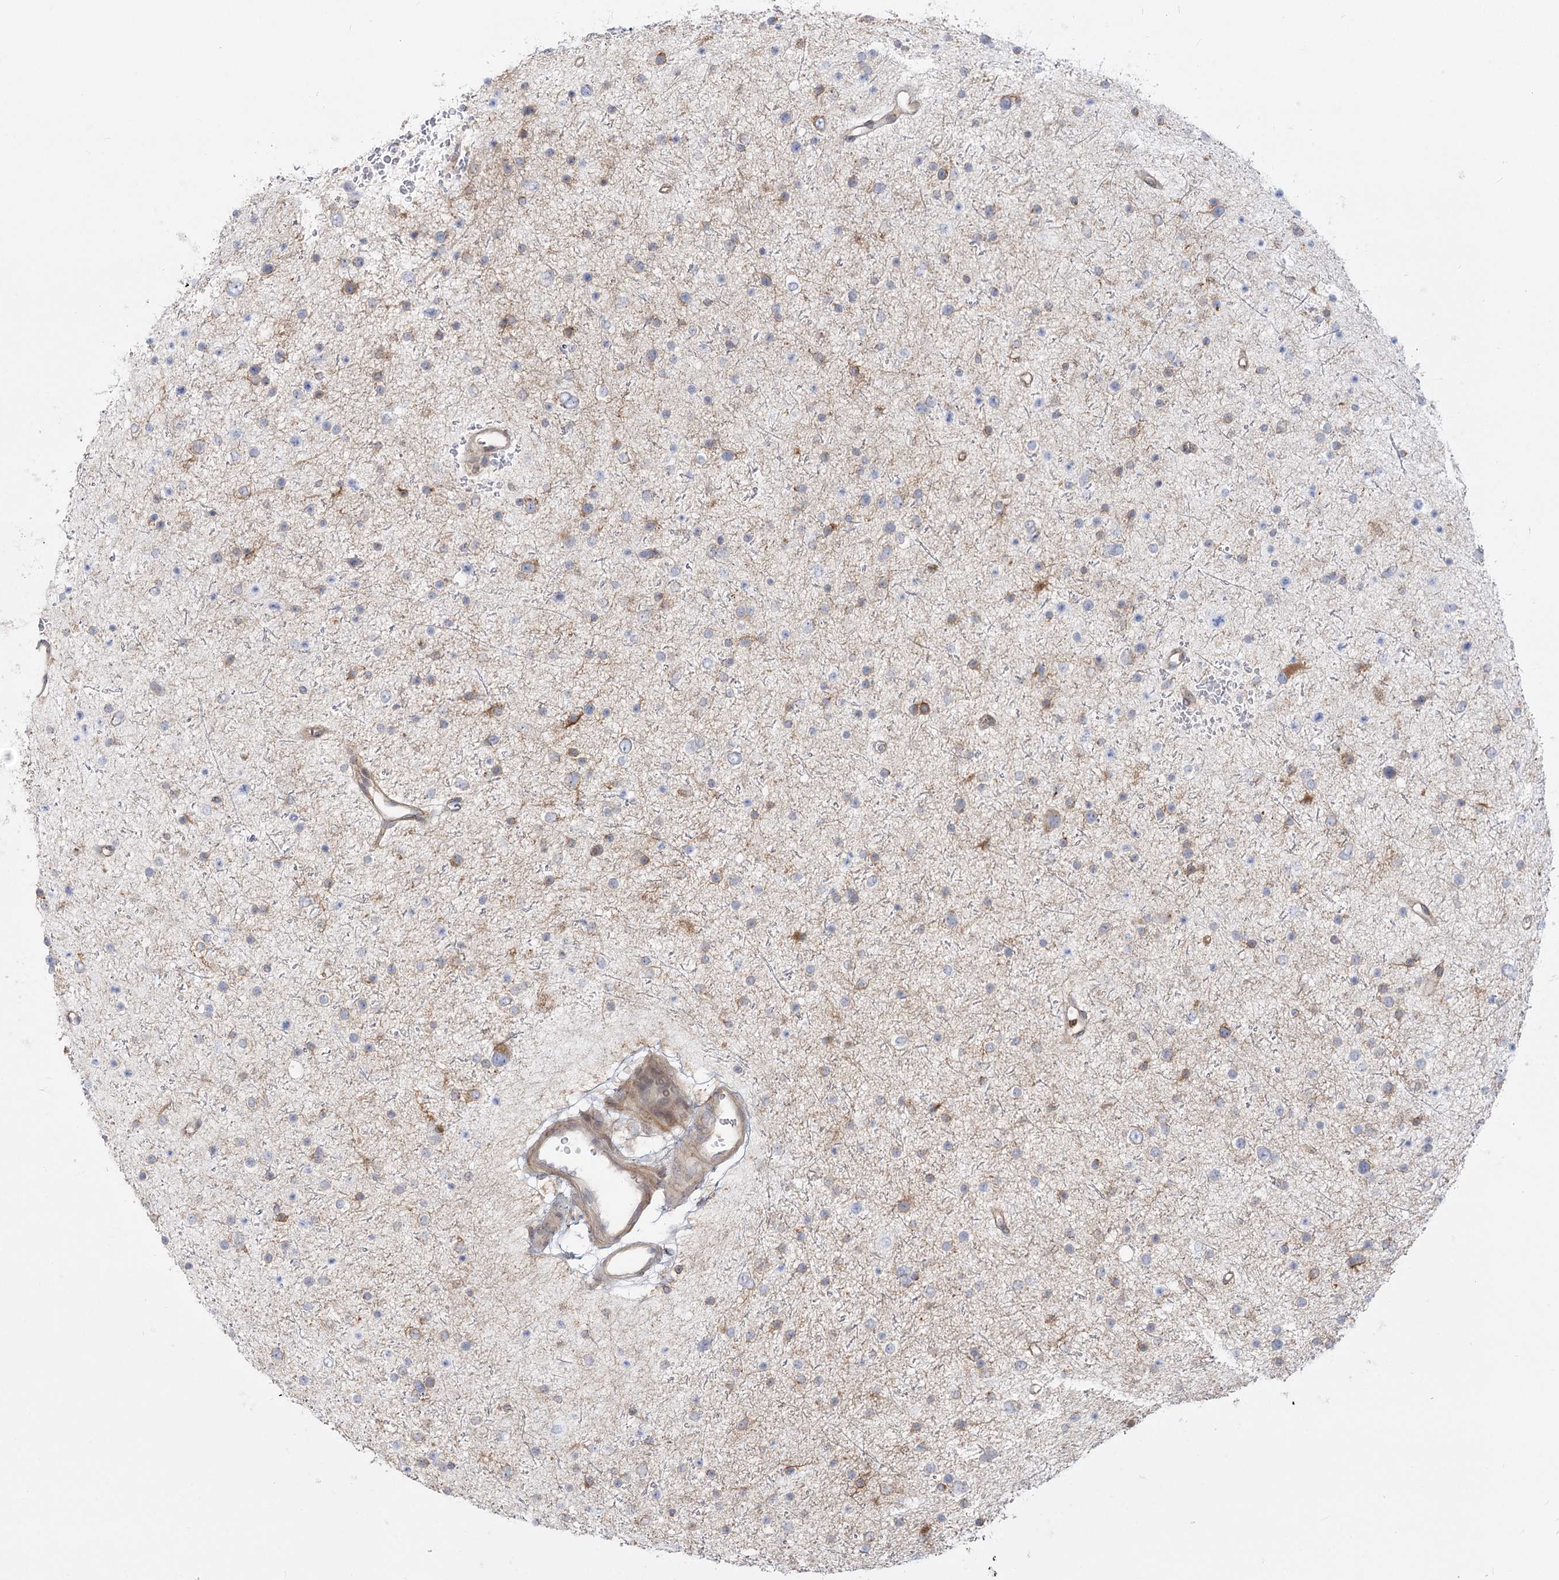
{"staining": {"intensity": "moderate", "quantity": "<25%", "location": "cytoplasmic/membranous"}, "tissue": "glioma", "cell_type": "Tumor cells", "image_type": "cancer", "snomed": [{"axis": "morphology", "description": "Glioma, malignant, Low grade"}, {"axis": "topography", "description": "Brain"}], "caption": "Protein expression analysis of human glioma reveals moderate cytoplasmic/membranous expression in about <25% of tumor cells.", "gene": "MTMR3", "patient": {"sex": "female", "age": 37}}